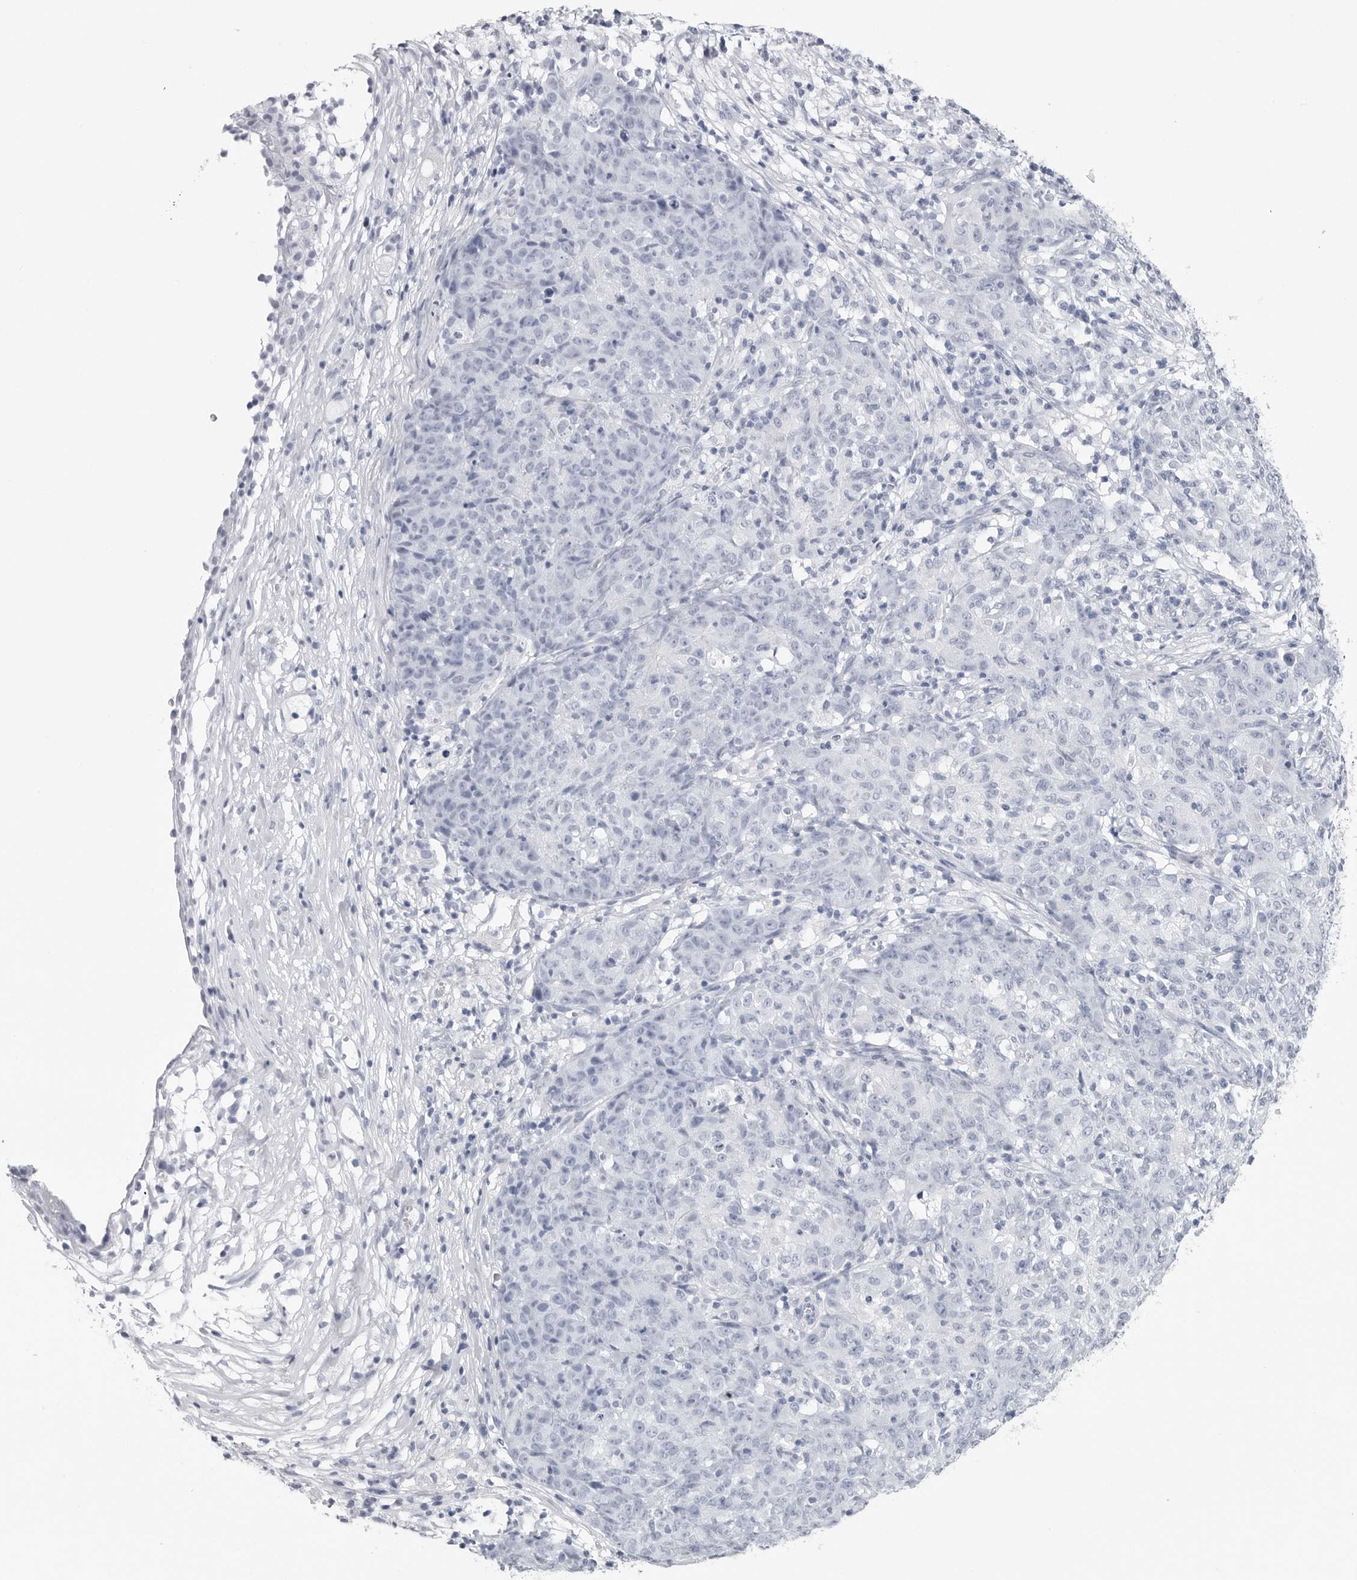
{"staining": {"intensity": "negative", "quantity": "none", "location": "none"}, "tissue": "ovarian cancer", "cell_type": "Tumor cells", "image_type": "cancer", "snomed": [{"axis": "morphology", "description": "Carcinoma, endometroid"}, {"axis": "topography", "description": "Ovary"}], "caption": "Immunohistochemistry (IHC) of human ovarian cancer (endometroid carcinoma) shows no expression in tumor cells.", "gene": "CSH1", "patient": {"sex": "female", "age": 42}}